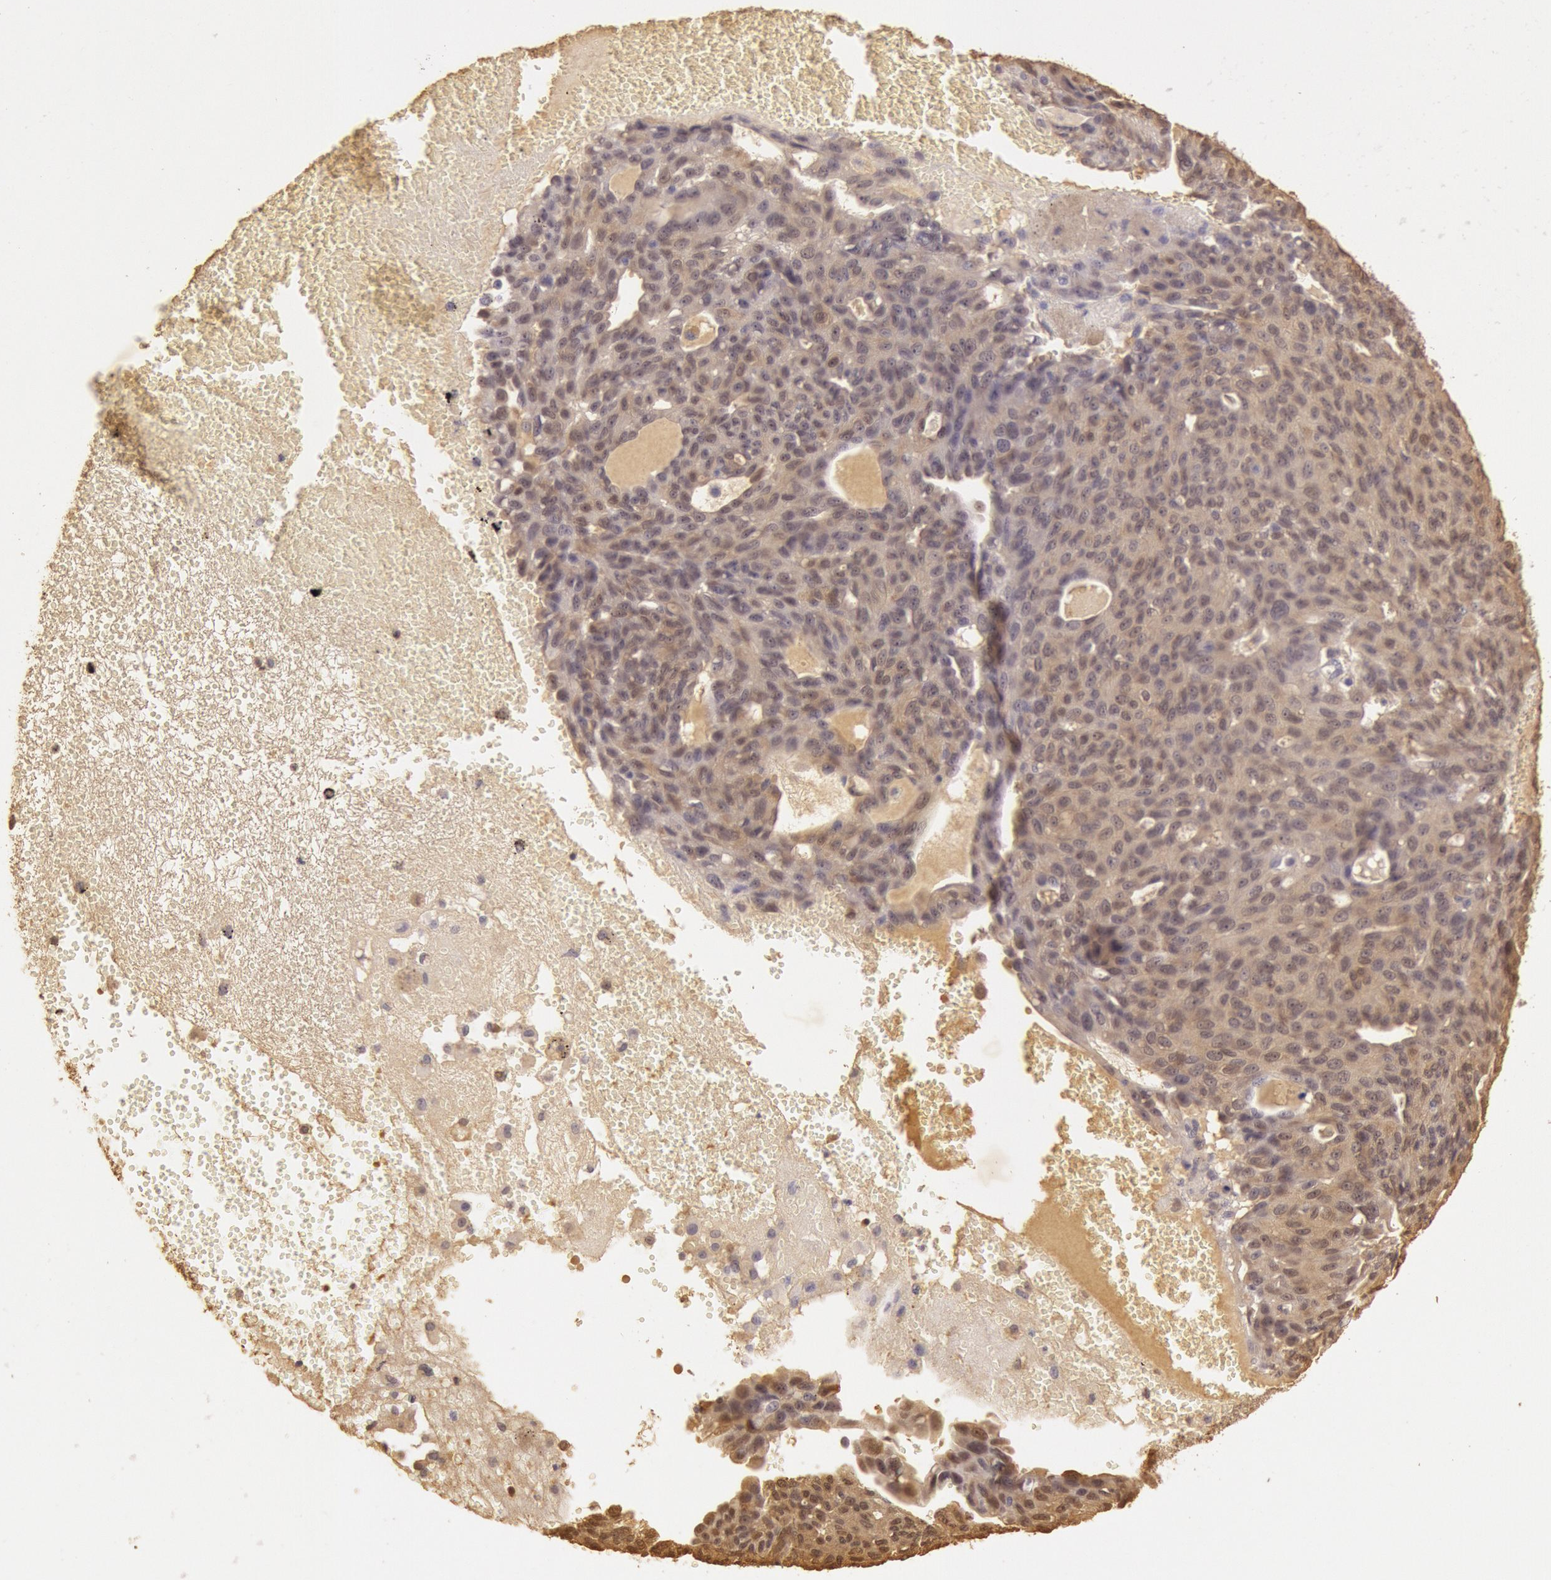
{"staining": {"intensity": "weak", "quantity": ">75%", "location": "cytoplasmic/membranous,nuclear"}, "tissue": "ovarian cancer", "cell_type": "Tumor cells", "image_type": "cancer", "snomed": [{"axis": "morphology", "description": "Carcinoma, endometroid"}, {"axis": "topography", "description": "Ovary"}], "caption": "Ovarian cancer stained with immunohistochemistry demonstrates weak cytoplasmic/membranous and nuclear expression in about >75% of tumor cells. (DAB IHC, brown staining for protein, blue staining for nuclei).", "gene": "SOD1", "patient": {"sex": "female", "age": 60}}